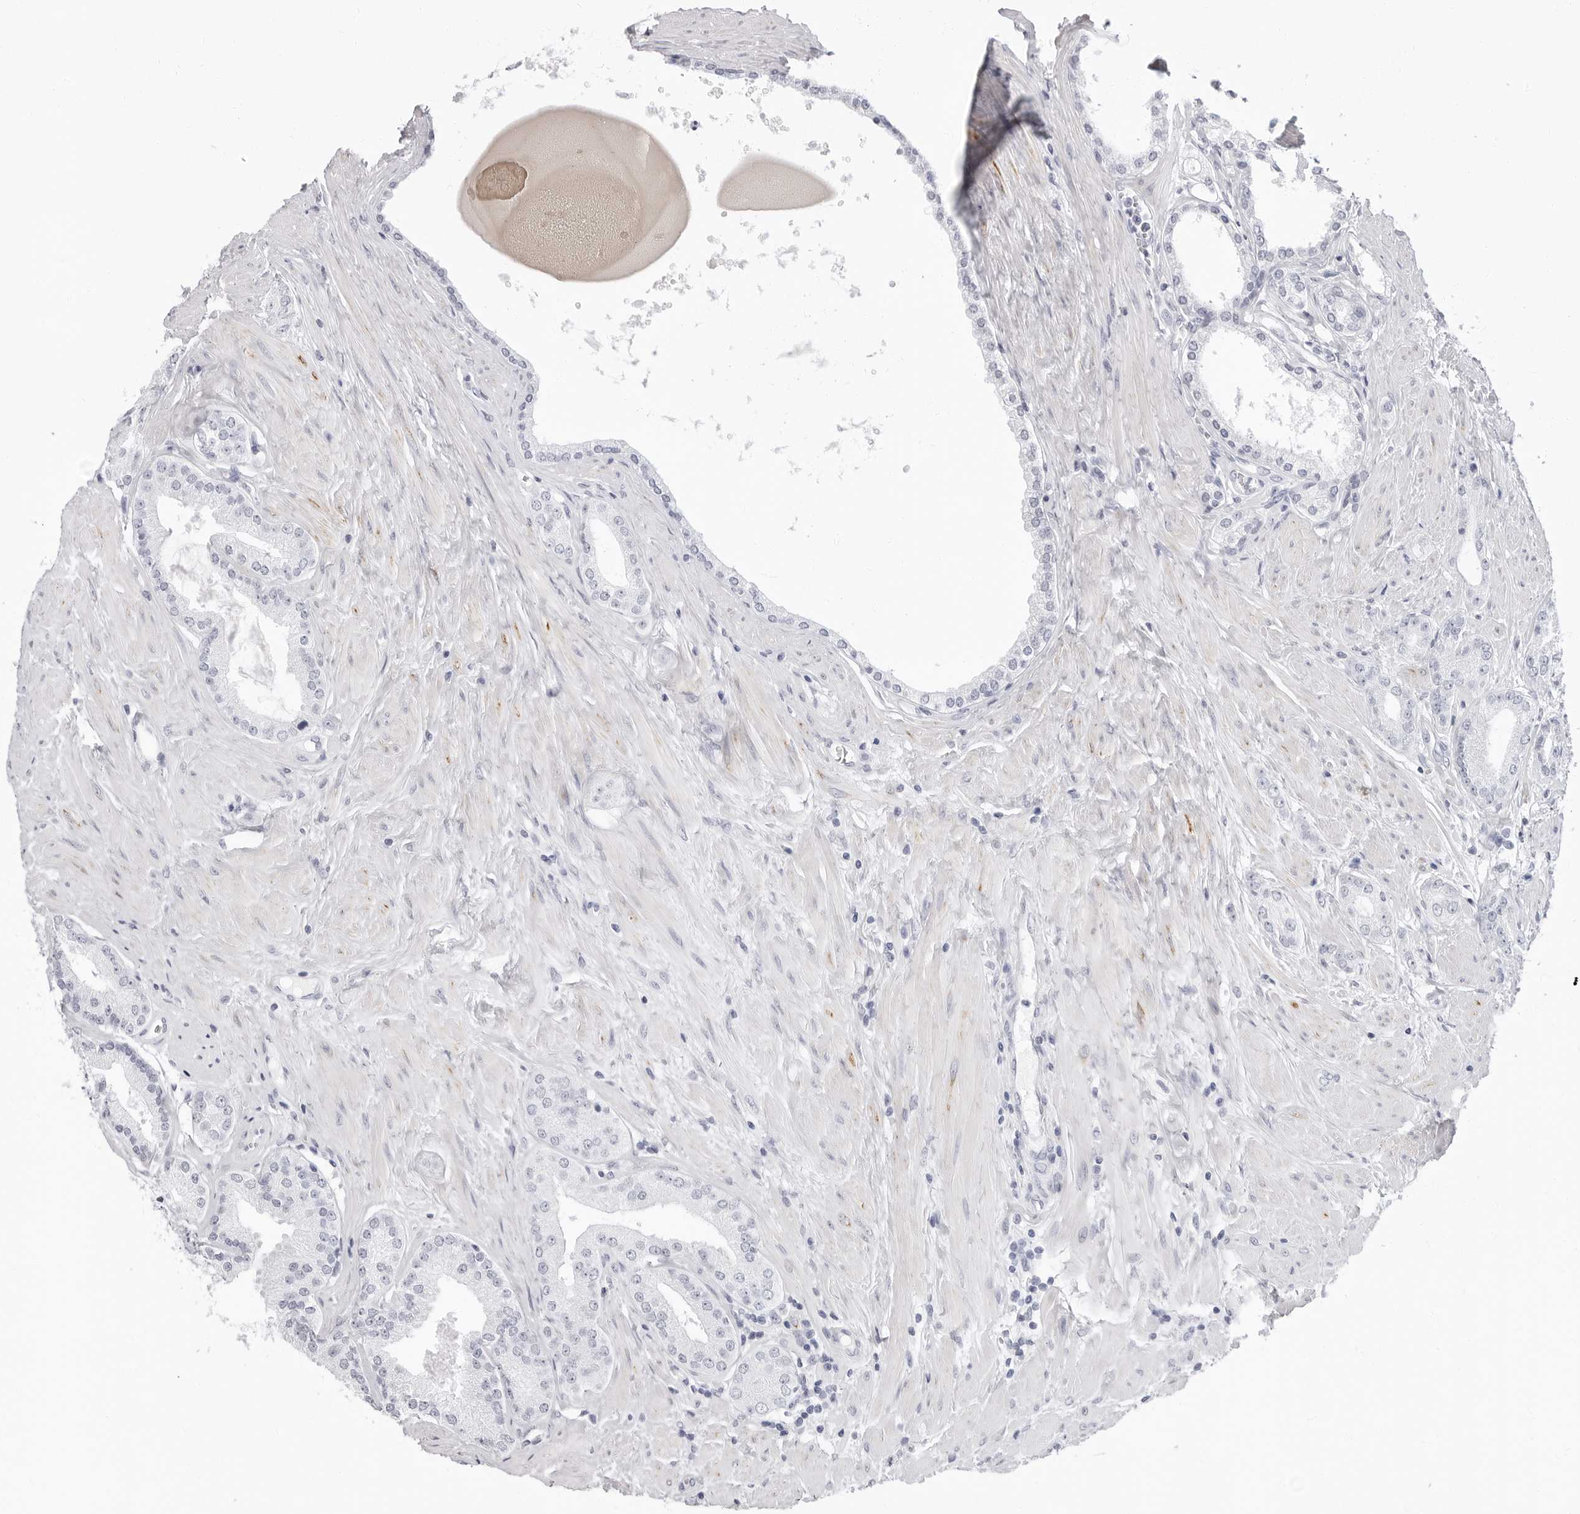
{"staining": {"intensity": "negative", "quantity": "none", "location": "none"}, "tissue": "prostate cancer", "cell_type": "Tumor cells", "image_type": "cancer", "snomed": [{"axis": "morphology", "description": "Adenocarcinoma, Low grade"}, {"axis": "topography", "description": "Prostate"}], "caption": "Adenocarcinoma (low-grade) (prostate) was stained to show a protein in brown. There is no significant staining in tumor cells. The staining was performed using DAB (3,3'-diaminobenzidine) to visualize the protein expression in brown, while the nuclei were stained in blue with hematoxylin (Magnification: 20x).", "gene": "ERICH3", "patient": {"sex": "male", "age": 62}}